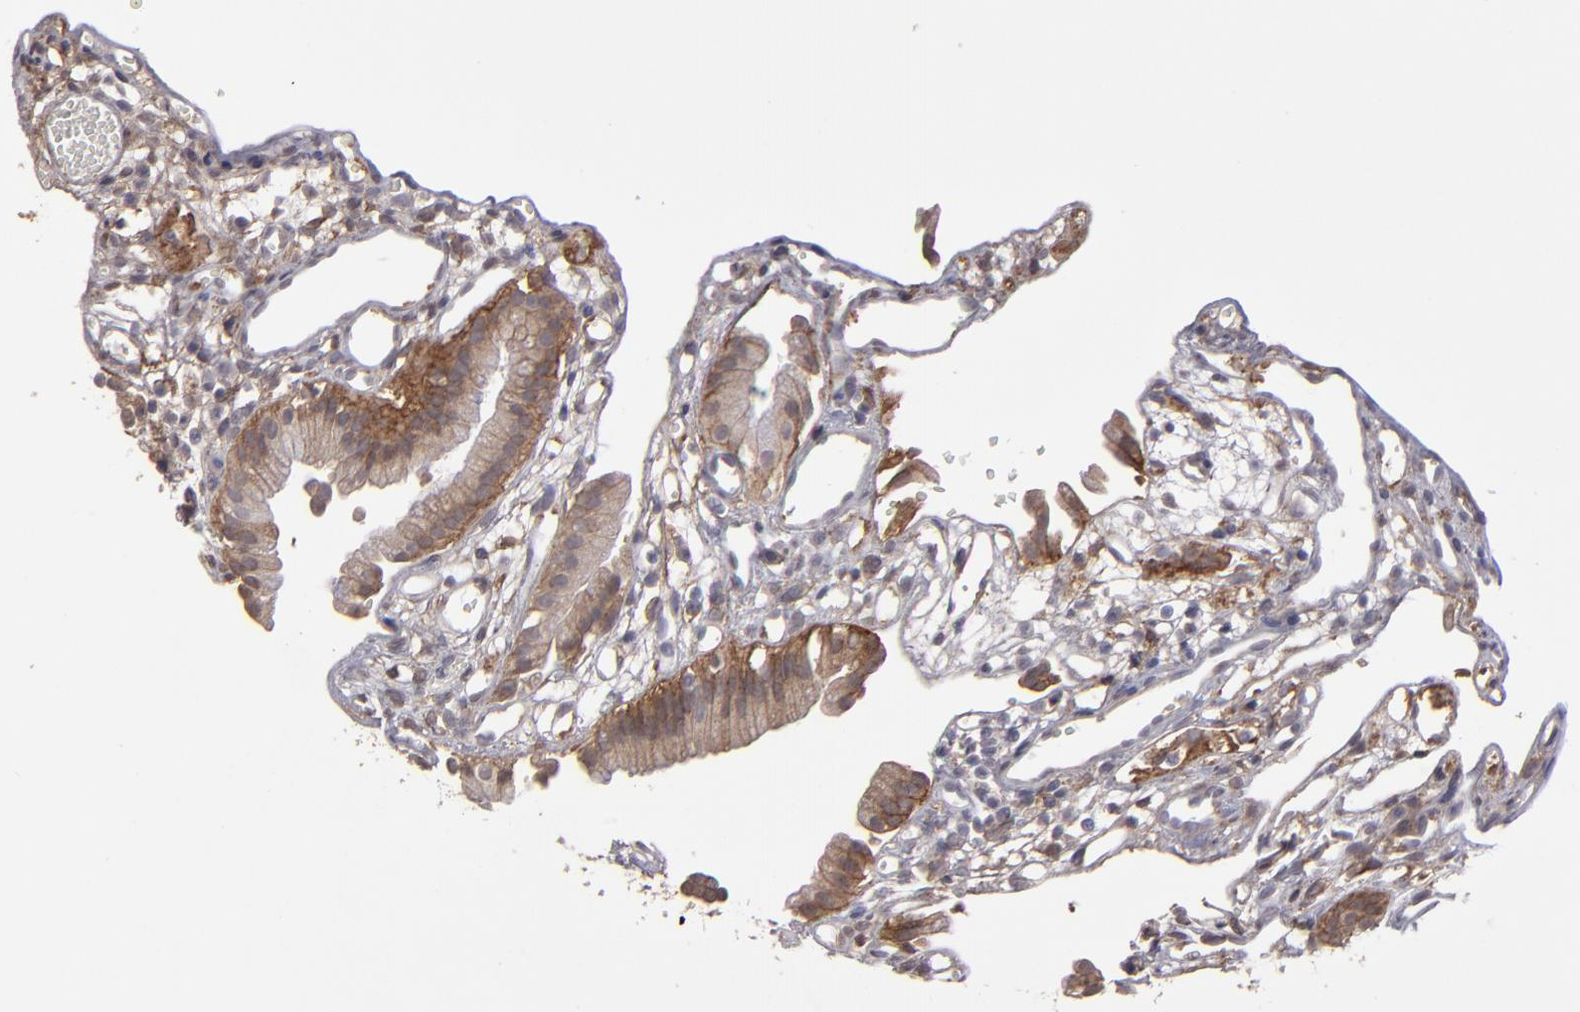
{"staining": {"intensity": "moderate", "quantity": ">75%", "location": "cytoplasmic/membranous"}, "tissue": "gallbladder", "cell_type": "Glandular cells", "image_type": "normal", "snomed": [{"axis": "morphology", "description": "Normal tissue, NOS"}, {"axis": "topography", "description": "Gallbladder"}], "caption": "Gallbladder stained with a brown dye reveals moderate cytoplasmic/membranous positive expression in about >75% of glandular cells.", "gene": "ITGB5", "patient": {"sex": "male", "age": 65}}